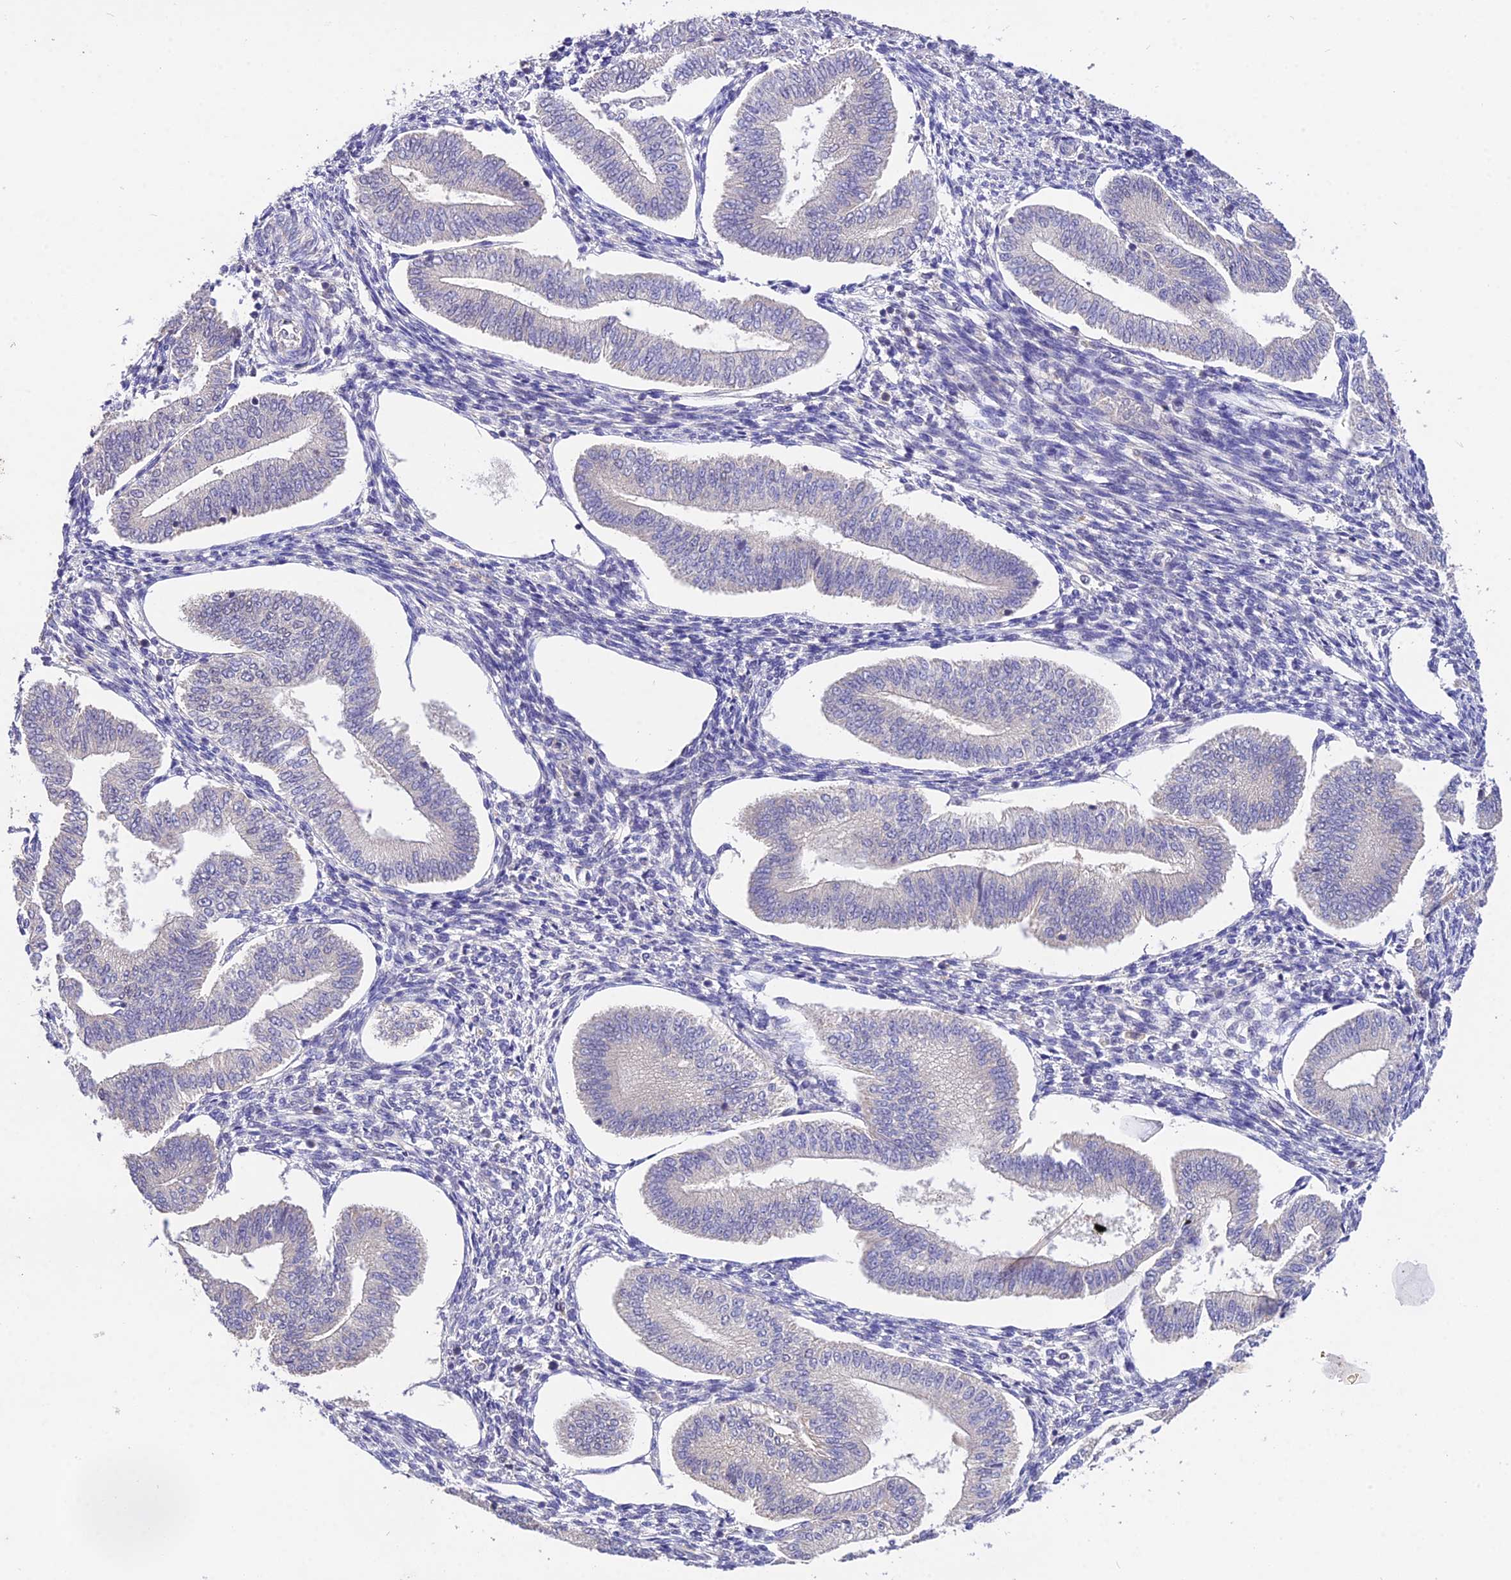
{"staining": {"intensity": "negative", "quantity": "none", "location": "none"}, "tissue": "endometrium", "cell_type": "Cells in endometrial stroma", "image_type": "normal", "snomed": [{"axis": "morphology", "description": "Normal tissue, NOS"}, {"axis": "topography", "description": "Endometrium"}], "caption": "DAB immunohistochemical staining of benign endometrium demonstrates no significant expression in cells in endometrial stroma.", "gene": "PGK1", "patient": {"sex": "female", "age": 34}}